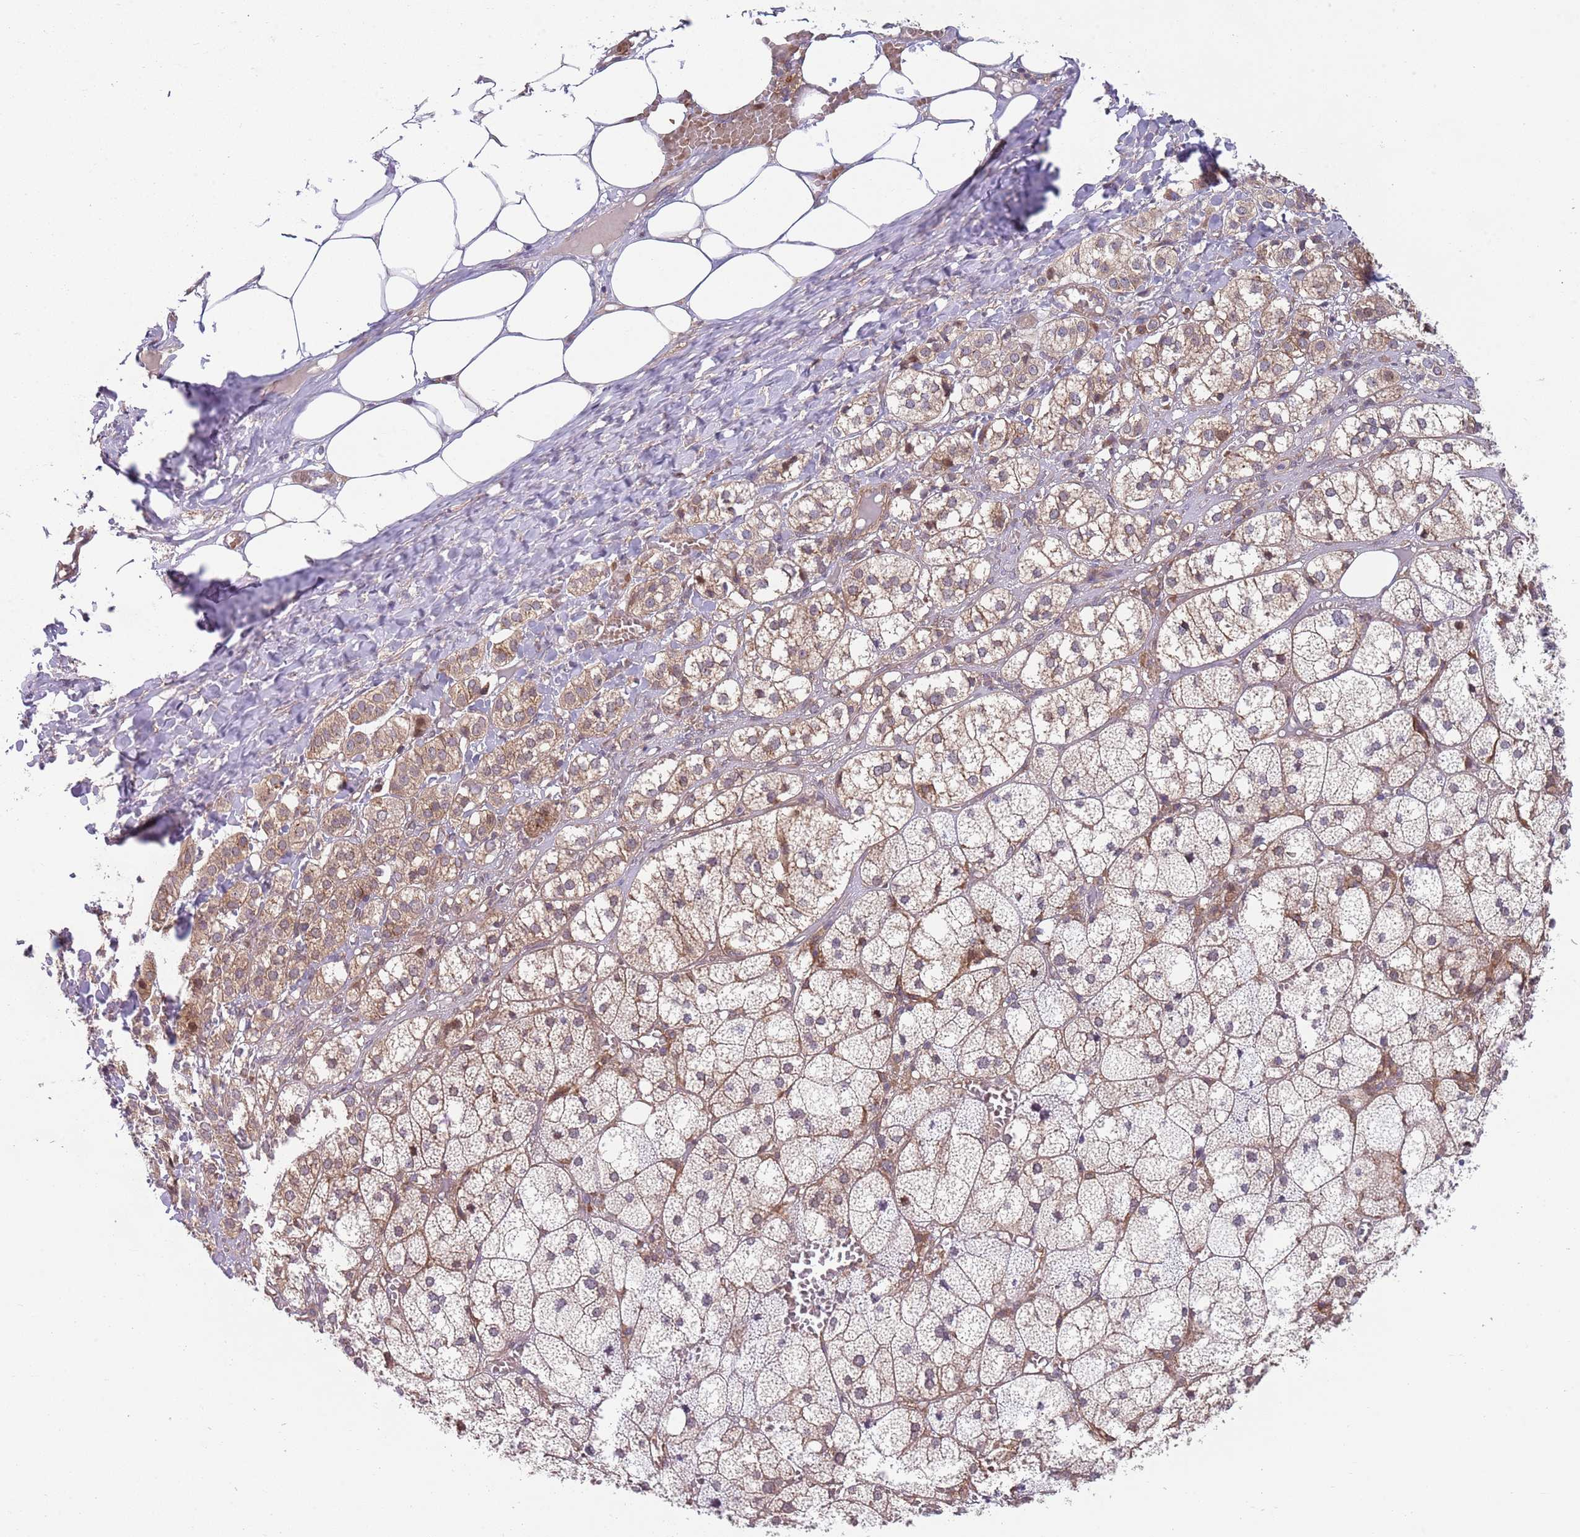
{"staining": {"intensity": "moderate", "quantity": "25%-75%", "location": "cytoplasmic/membranous"}, "tissue": "adrenal gland", "cell_type": "Glandular cells", "image_type": "normal", "snomed": [{"axis": "morphology", "description": "Normal tissue, NOS"}, {"axis": "topography", "description": "Adrenal gland"}], "caption": "Immunohistochemical staining of normal human adrenal gland displays 25%-75% levels of moderate cytoplasmic/membranous protein expression in approximately 25%-75% of glandular cells. The staining is performed using DAB brown chromogen to label protein expression. The nuclei are counter-stained blue using hematoxylin.", "gene": "GGA1", "patient": {"sex": "female", "age": 61}}